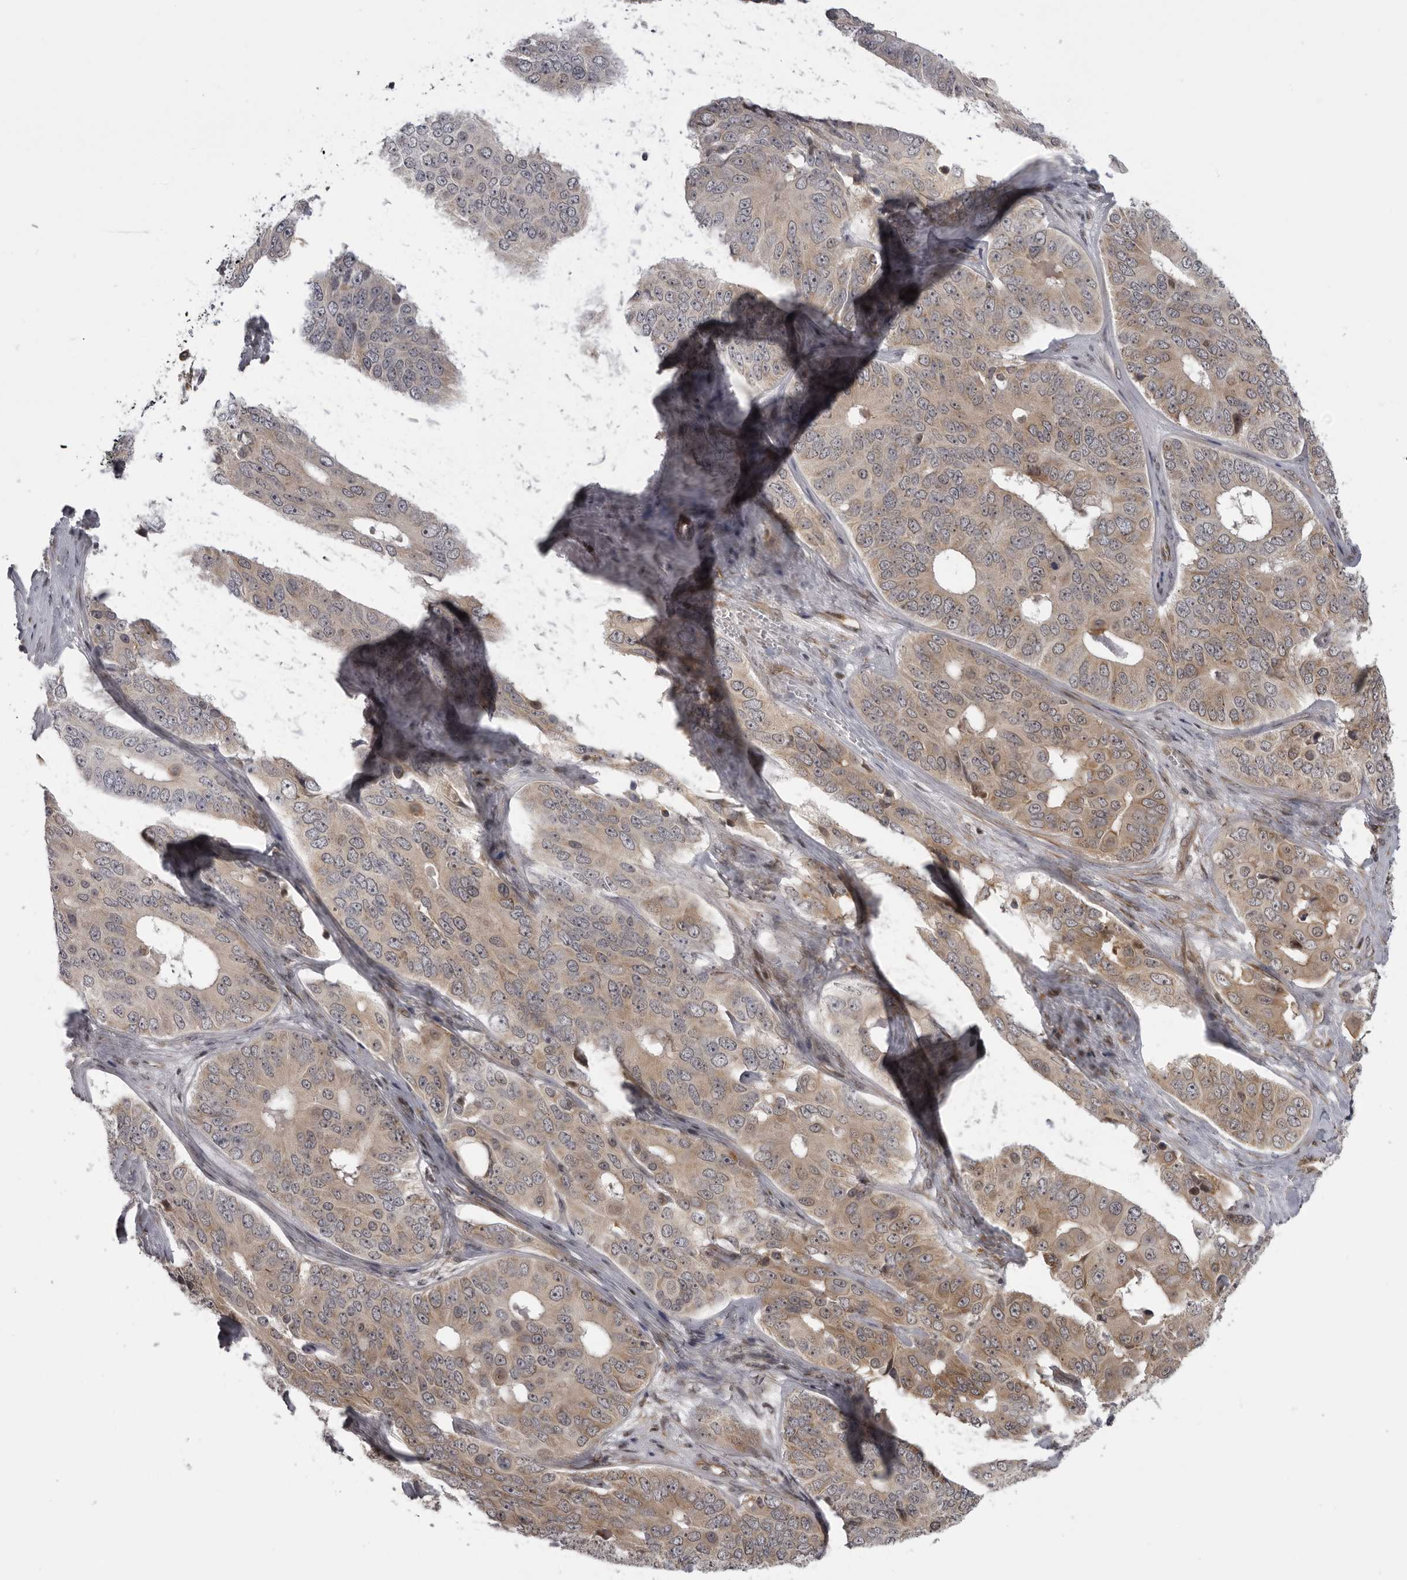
{"staining": {"intensity": "weak", "quantity": ">75%", "location": "cytoplasmic/membranous"}, "tissue": "ovarian cancer", "cell_type": "Tumor cells", "image_type": "cancer", "snomed": [{"axis": "morphology", "description": "Carcinoma, endometroid"}, {"axis": "topography", "description": "Ovary"}], "caption": "DAB immunohistochemical staining of ovarian cancer demonstrates weak cytoplasmic/membranous protein positivity in approximately >75% of tumor cells.", "gene": "DNAH14", "patient": {"sex": "female", "age": 51}}